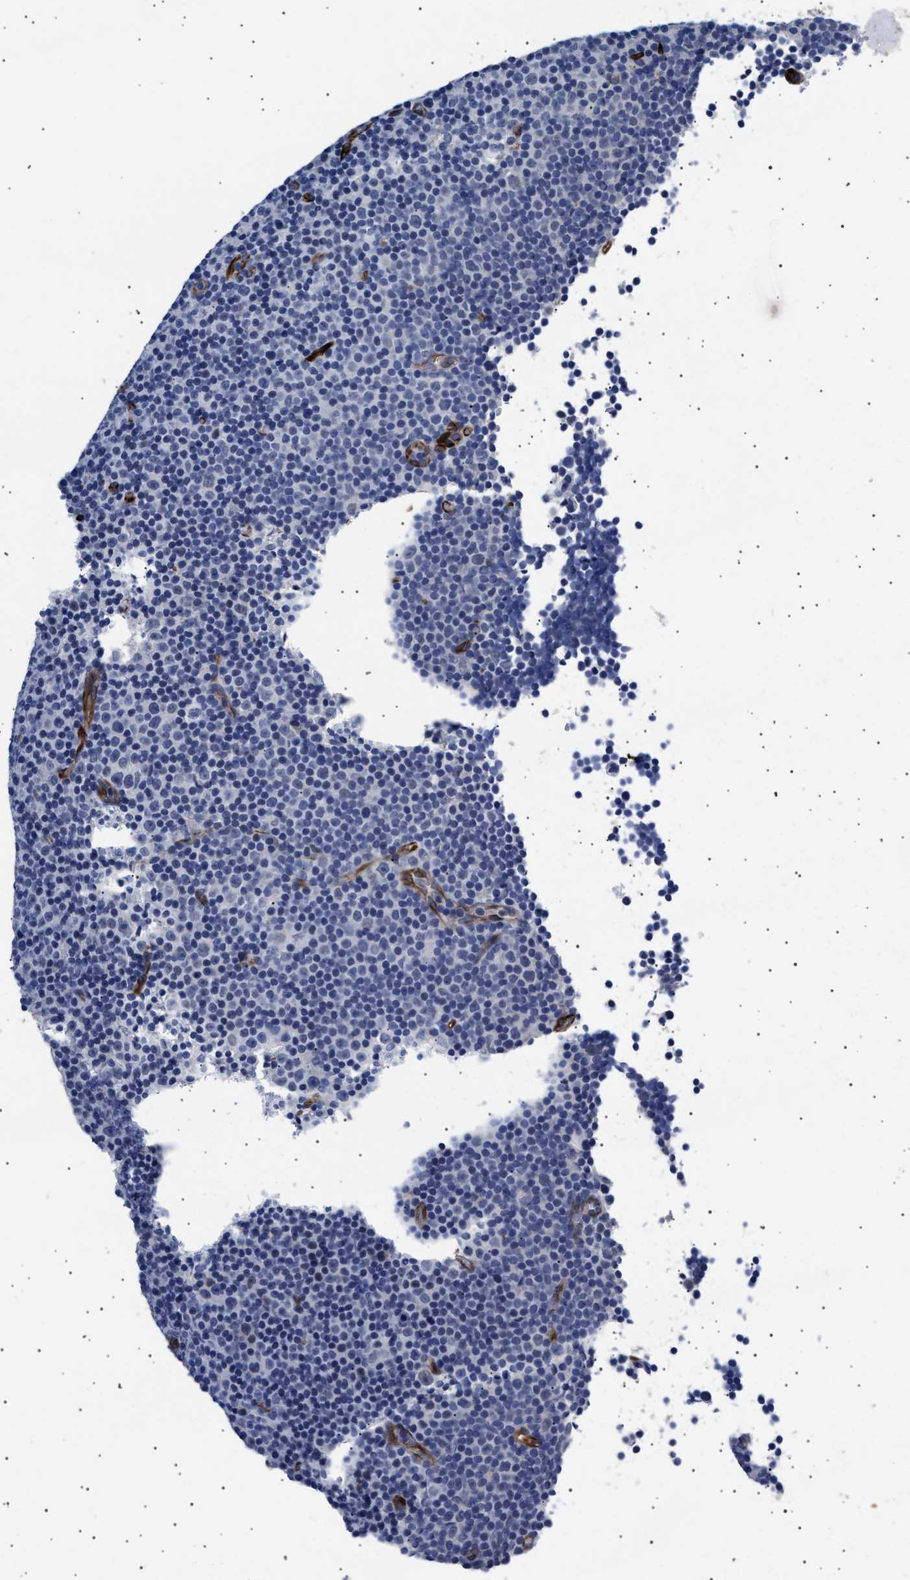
{"staining": {"intensity": "negative", "quantity": "none", "location": "none"}, "tissue": "lymphoma", "cell_type": "Tumor cells", "image_type": "cancer", "snomed": [{"axis": "morphology", "description": "Malignant lymphoma, non-Hodgkin's type, Low grade"}, {"axis": "topography", "description": "Lymph node"}], "caption": "Tumor cells are negative for protein expression in human low-grade malignant lymphoma, non-Hodgkin's type.", "gene": "OLFML2A", "patient": {"sex": "female", "age": 67}}